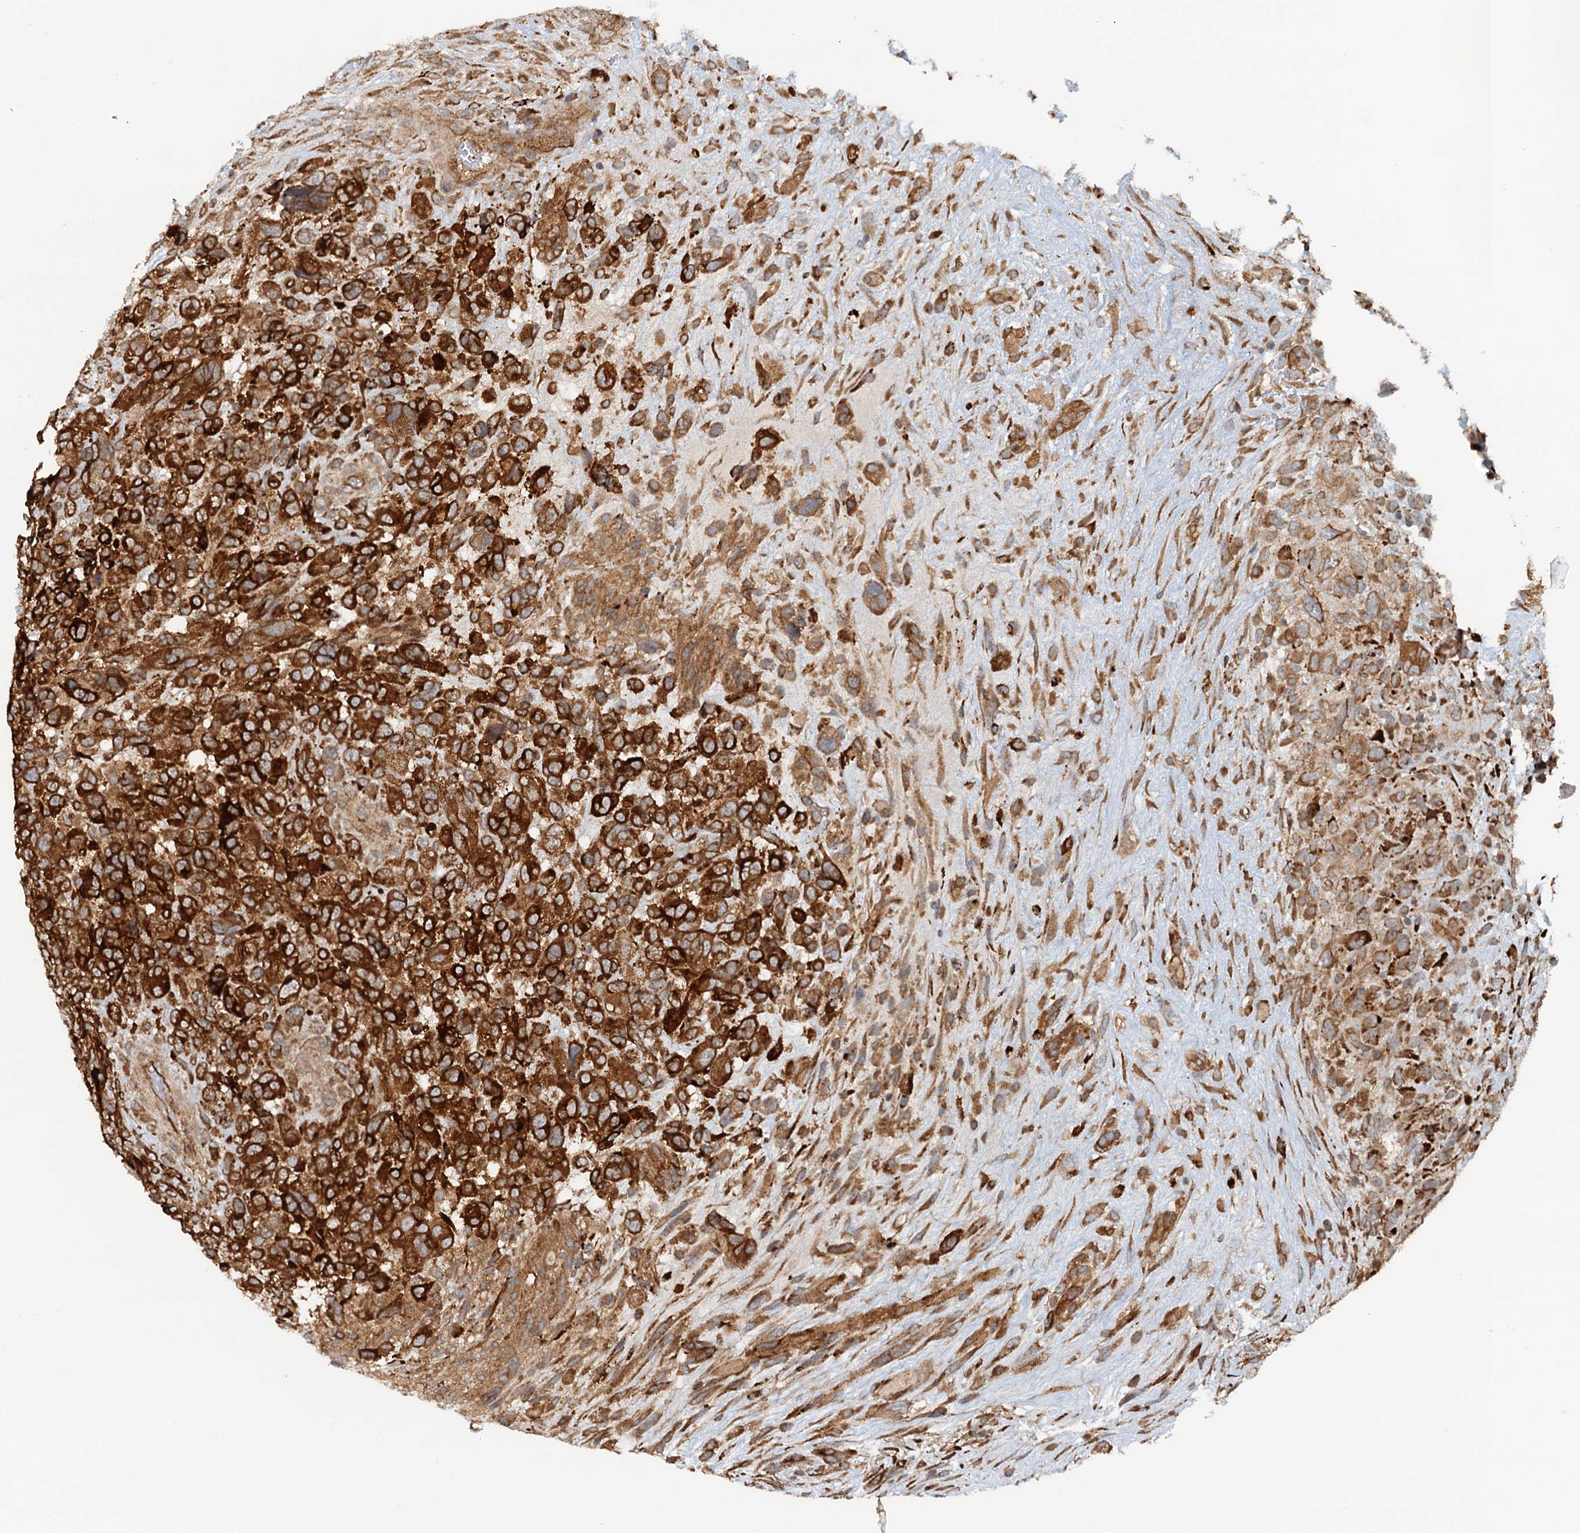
{"staining": {"intensity": "strong", "quantity": ">75%", "location": "cytoplasmic/membranous"}, "tissue": "glioma", "cell_type": "Tumor cells", "image_type": "cancer", "snomed": [{"axis": "morphology", "description": "Glioma, malignant, High grade"}, {"axis": "topography", "description": "Brain"}], "caption": "Protein staining of high-grade glioma (malignant) tissue displays strong cytoplasmic/membranous positivity in about >75% of tumor cells.", "gene": "NIPAL3", "patient": {"sex": "male", "age": 61}}